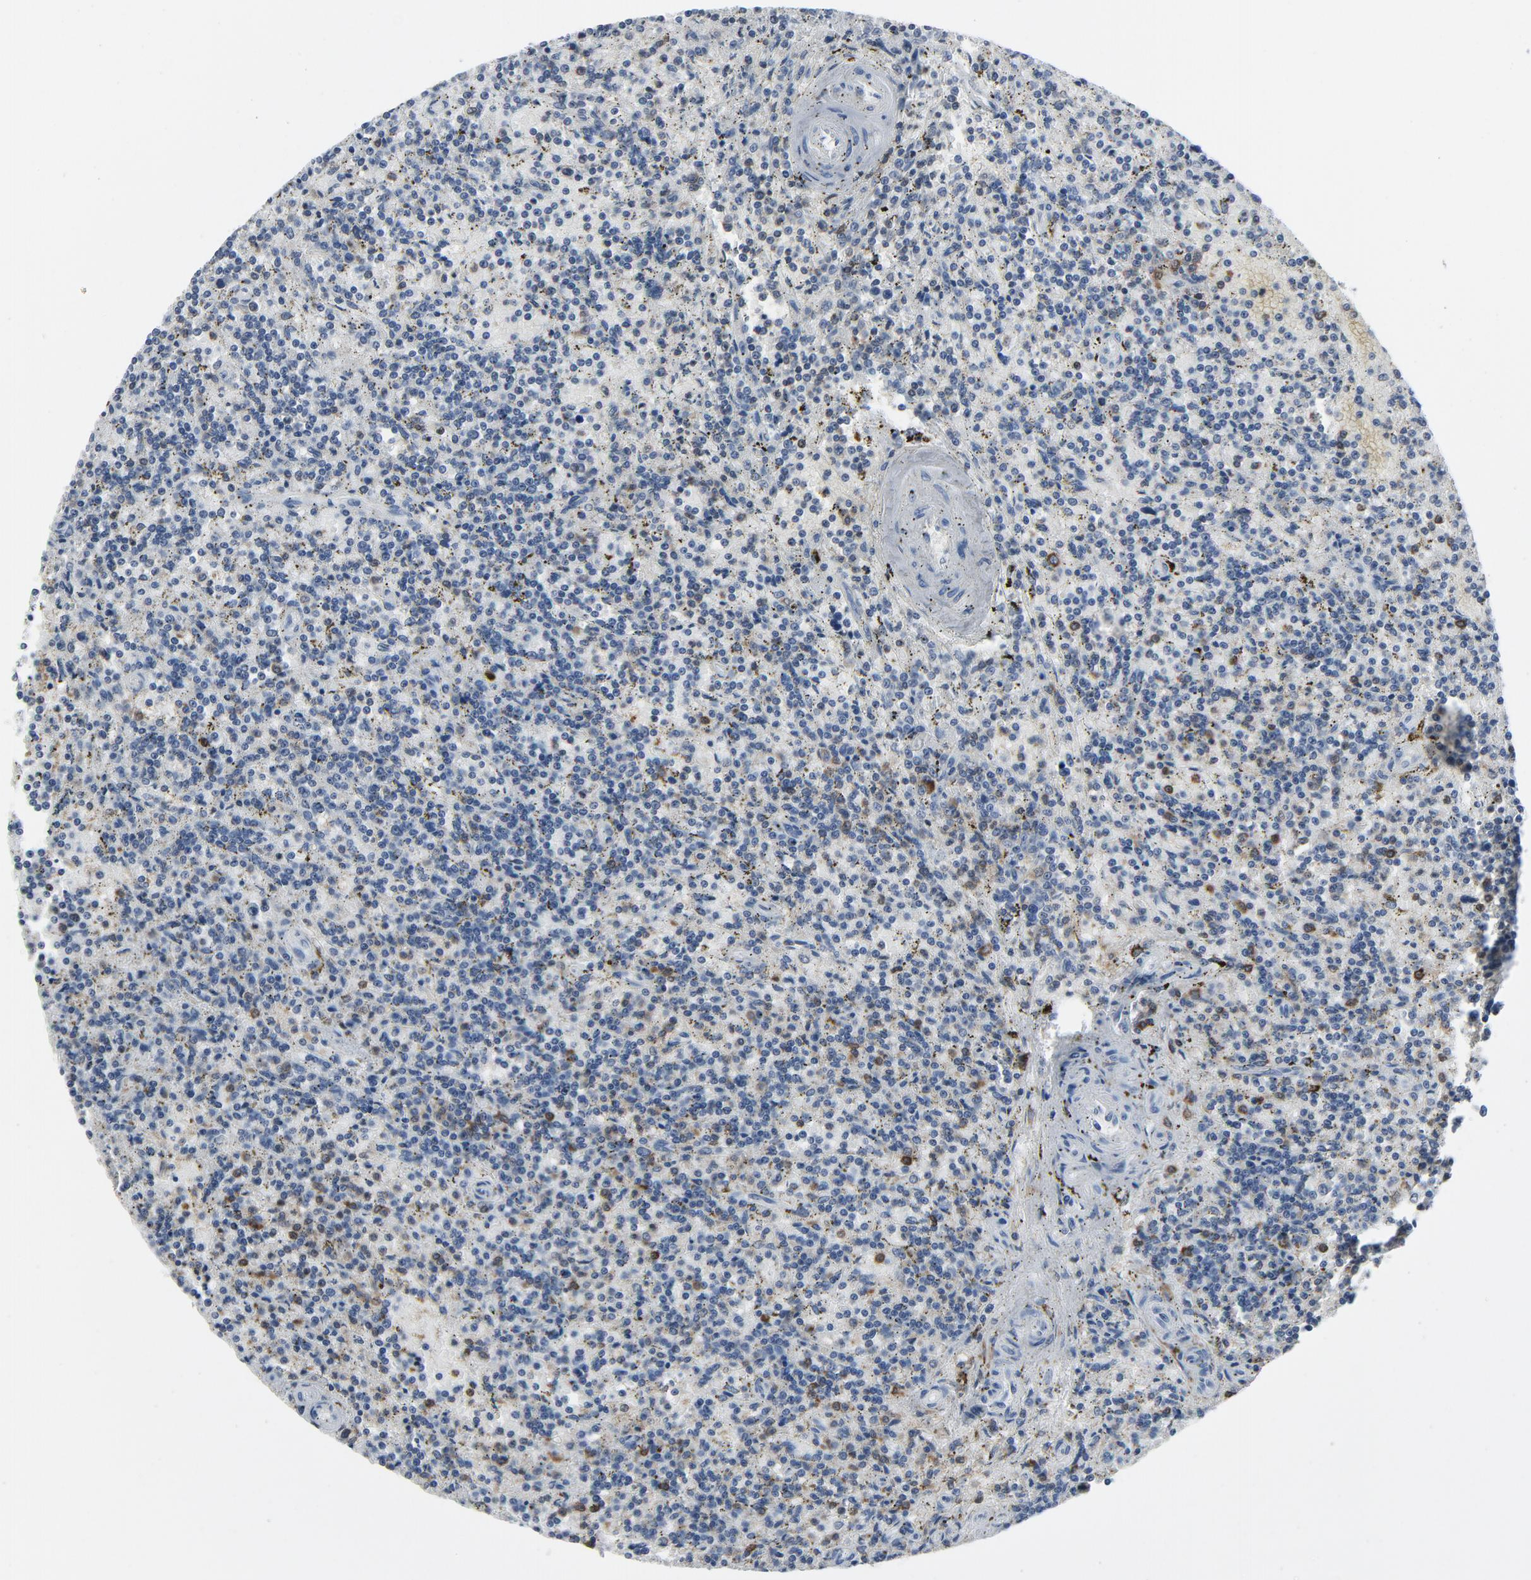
{"staining": {"intensity": "negative", "quantity": "none", "location": "none"}, "tissue": "lymphoma", "cell_type": "Tumor cells", "image_type": "cancer", "snomed": [{"axis": "morphology", "description": "Malignant lymphoma, non-Hodgkin's type, Low grade"}, {"axis": "topography", "description": "Spleen"}], "caption": "Immunohistochemistry image of human malignant lymphoma, non-Hodgkin's type (low-grade) stained for a protein (brown), which reveals no expression in tumor cells.", "gene": "LCP2", "patient": {"sex": "male", "age": 73}}